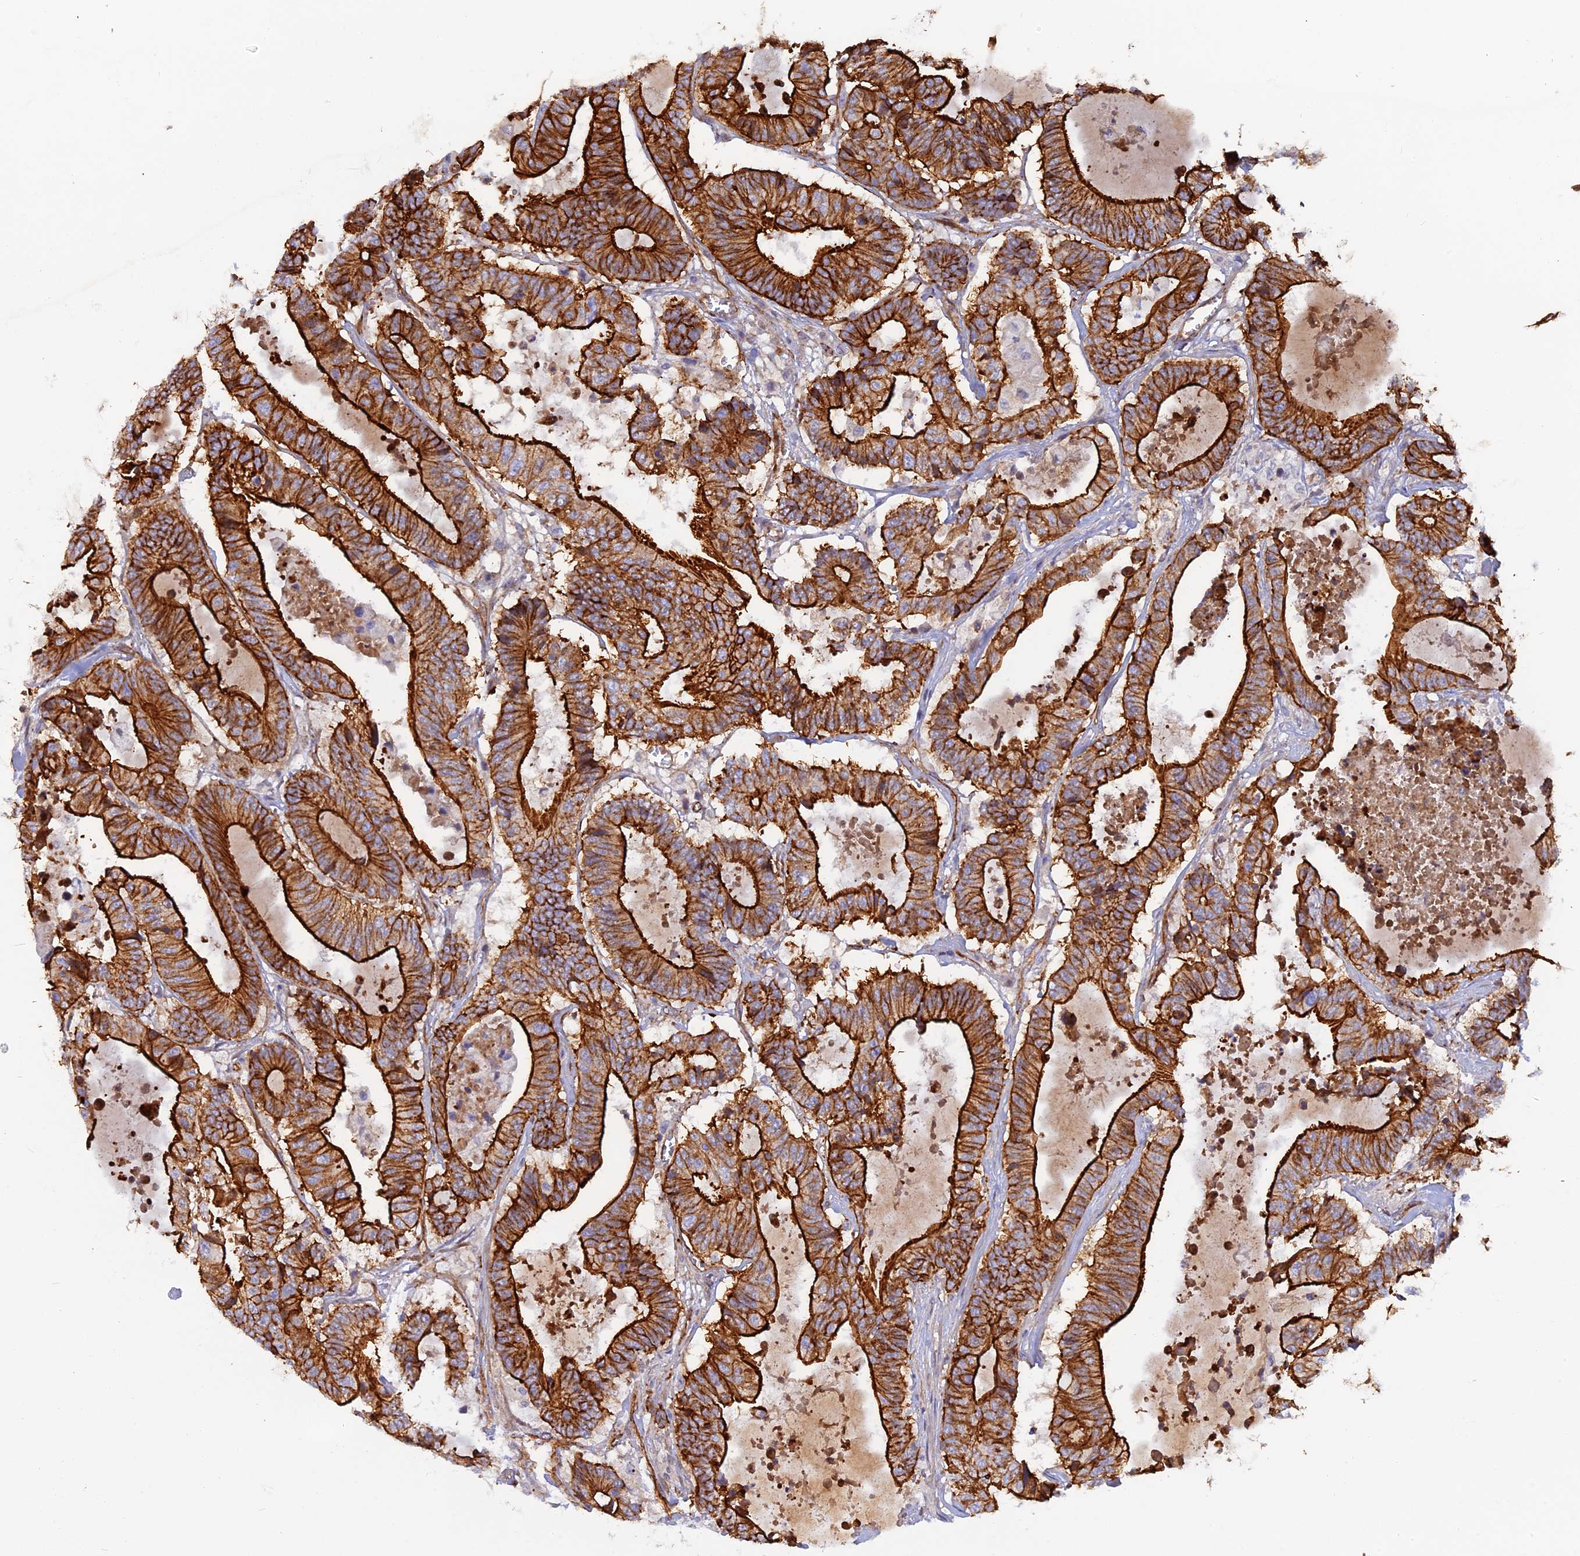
{"staining": {"intensity": "strong", "quantity": ">75%", "location": "cytoplasmic/membranous"}, "tissue": "colorectal cancer", "cell_type": "Tumor cells", "image_type": "cancer", "snomed": [{"axis": "morphology", "description": "Adenocarcinoma, NOS"}, {"axis": "topography", "description": "Colon"}], "caption": "This histopathology image shows colorectal cancer (adenocarcinoma) stained with IHC to label a protein in brown. The cytoplasmic/membranous of tumor cells show strong positivity for the protein. Nuclei are counter-stained blue.", "gene": "CNBD2", "patient": {"sex": "female", "age": 84}}